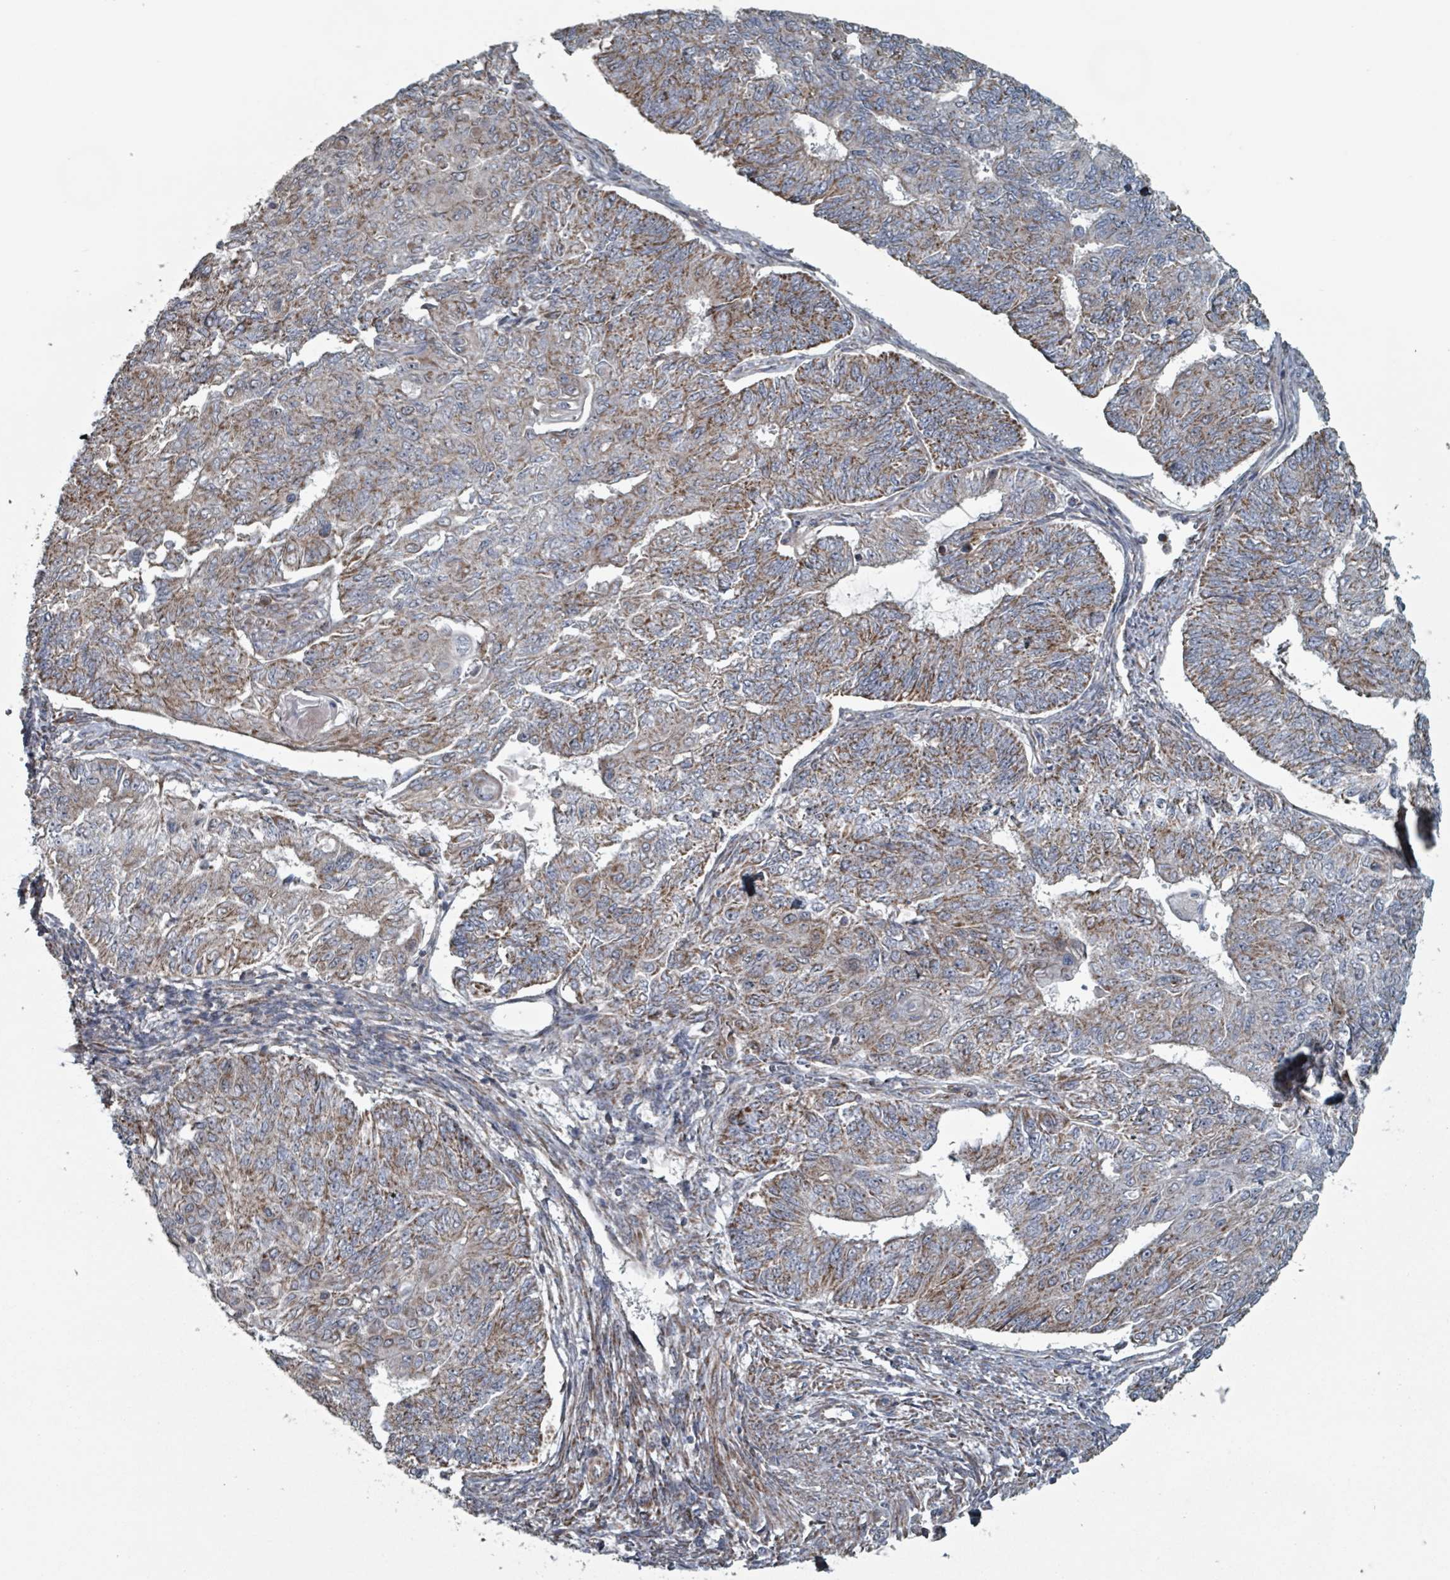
{"staining": {"intensity": "moderate", "quantity": ">75%", "location": "cytoplasmic/membranous"}, "tissue": "endometrial cancer", "cell_type": "Tumor cells", "image_type": "cancer", "snomed": [{"axis": "morphology", "description": "Adenocarcinoma, NOS"}, {"axis": "topography", "description": "Endometrium"}], "caption": "Immunohistochemistry staining of endometrial cancer (adenocarcinoma), which shows medium levels of moderate cytoplasmic/membranous positivity in approximately >75% of tumor cells indicating moderate cytoplasmic/membranous protein staining. The staining was performed using DAB (brown) for protein detection and nuclei were counterstained in hematoxylin (blue).", "gene": "MRPL4", "patient": {"sex": "female", "age": 32}}